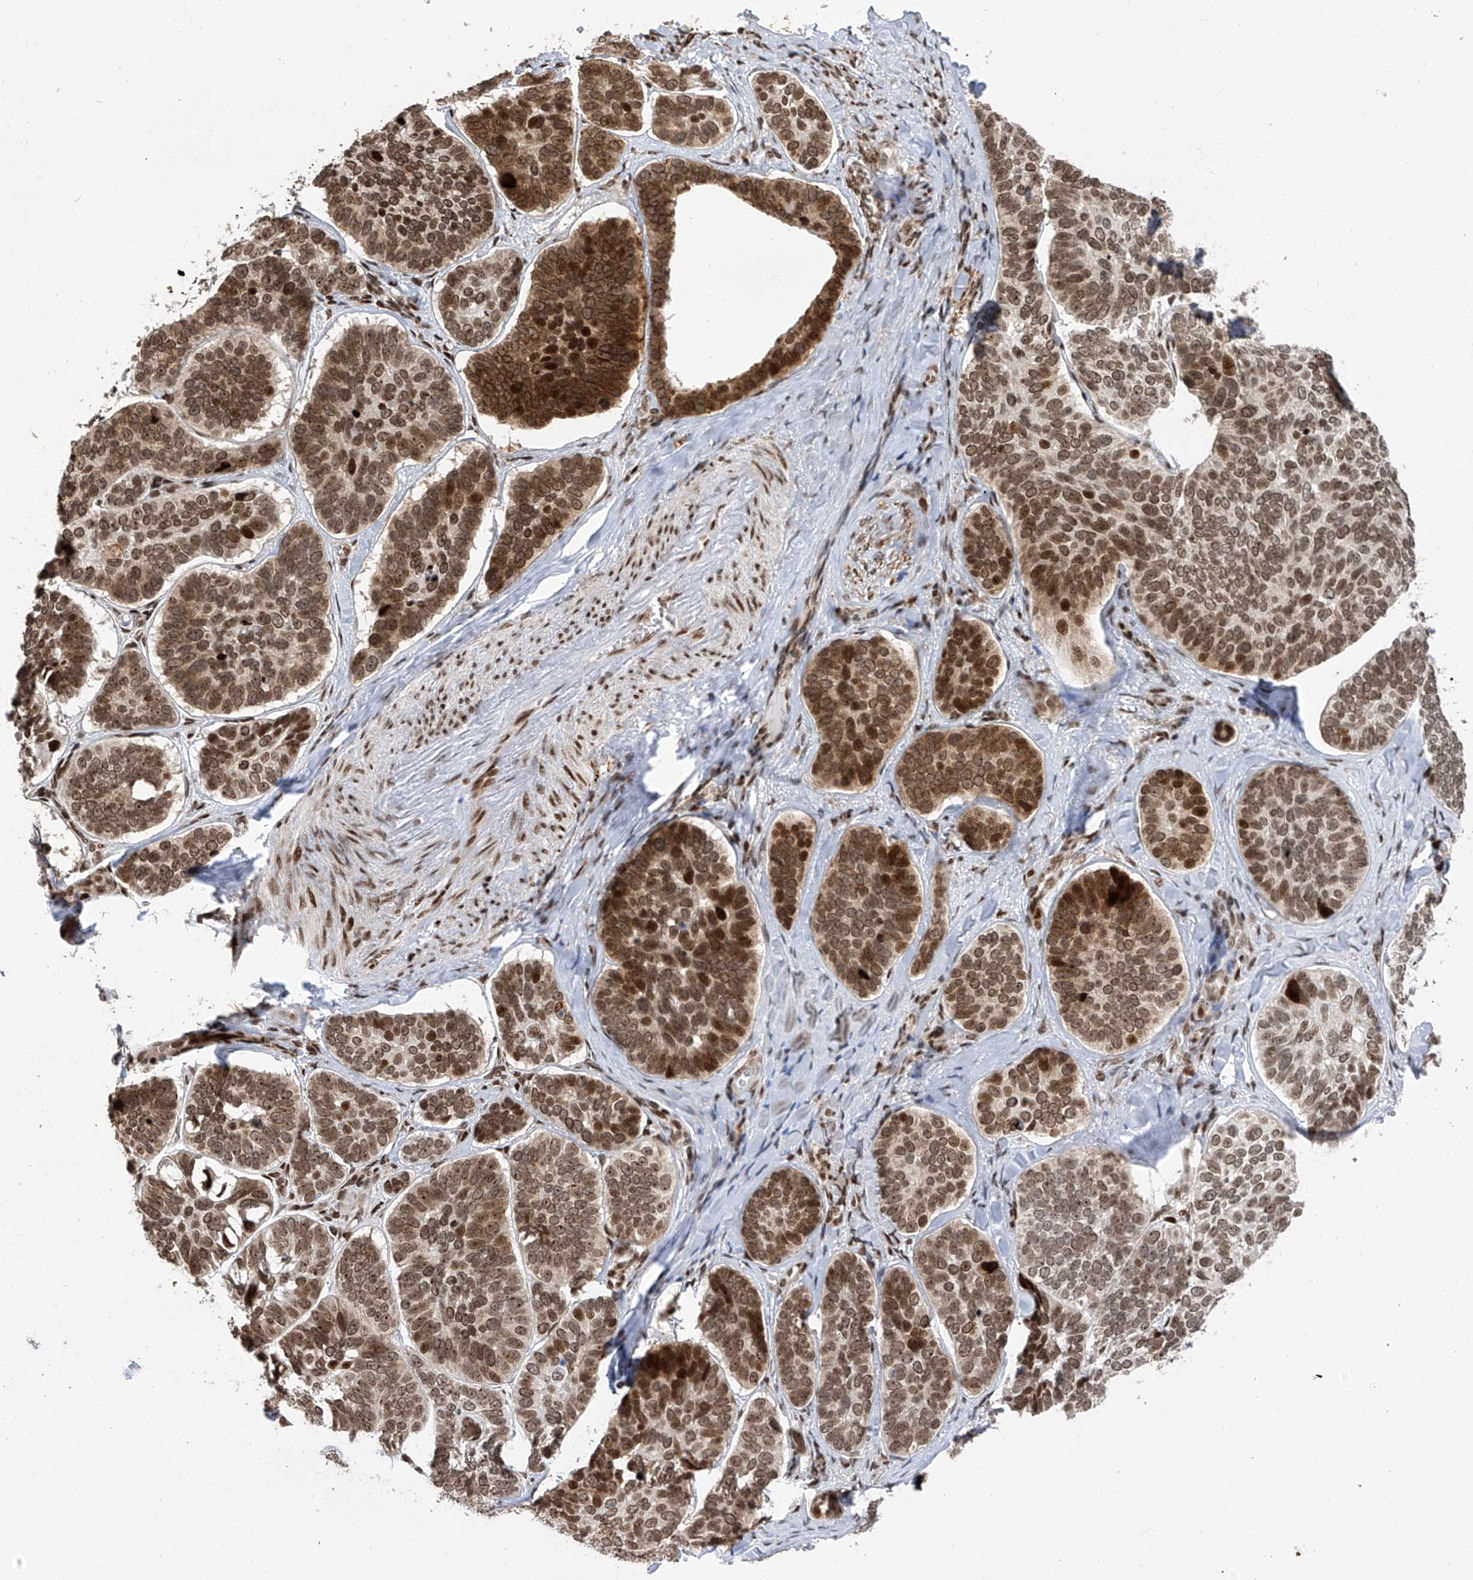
{"staining": {"intensity": "moderate", "quantity": ">75%", "location": "nuclear"}, "tissue": "skin cancer", "cell_type": "Tumor cells", "image_type": "cancer", "snomed": [{"axis": "morphology", "description": "Basal cell carcinoma"}, {"axis": "topography", "description": "Skin"}], "caption": "IHC of skin cancer (basal cell carcinoma) demonstrates medium levels of moderate nuclear staining in approximately >75% of tumor cells.", "gene": "PAK1IP1", "patient": {"sex": "male", "age": 62}}